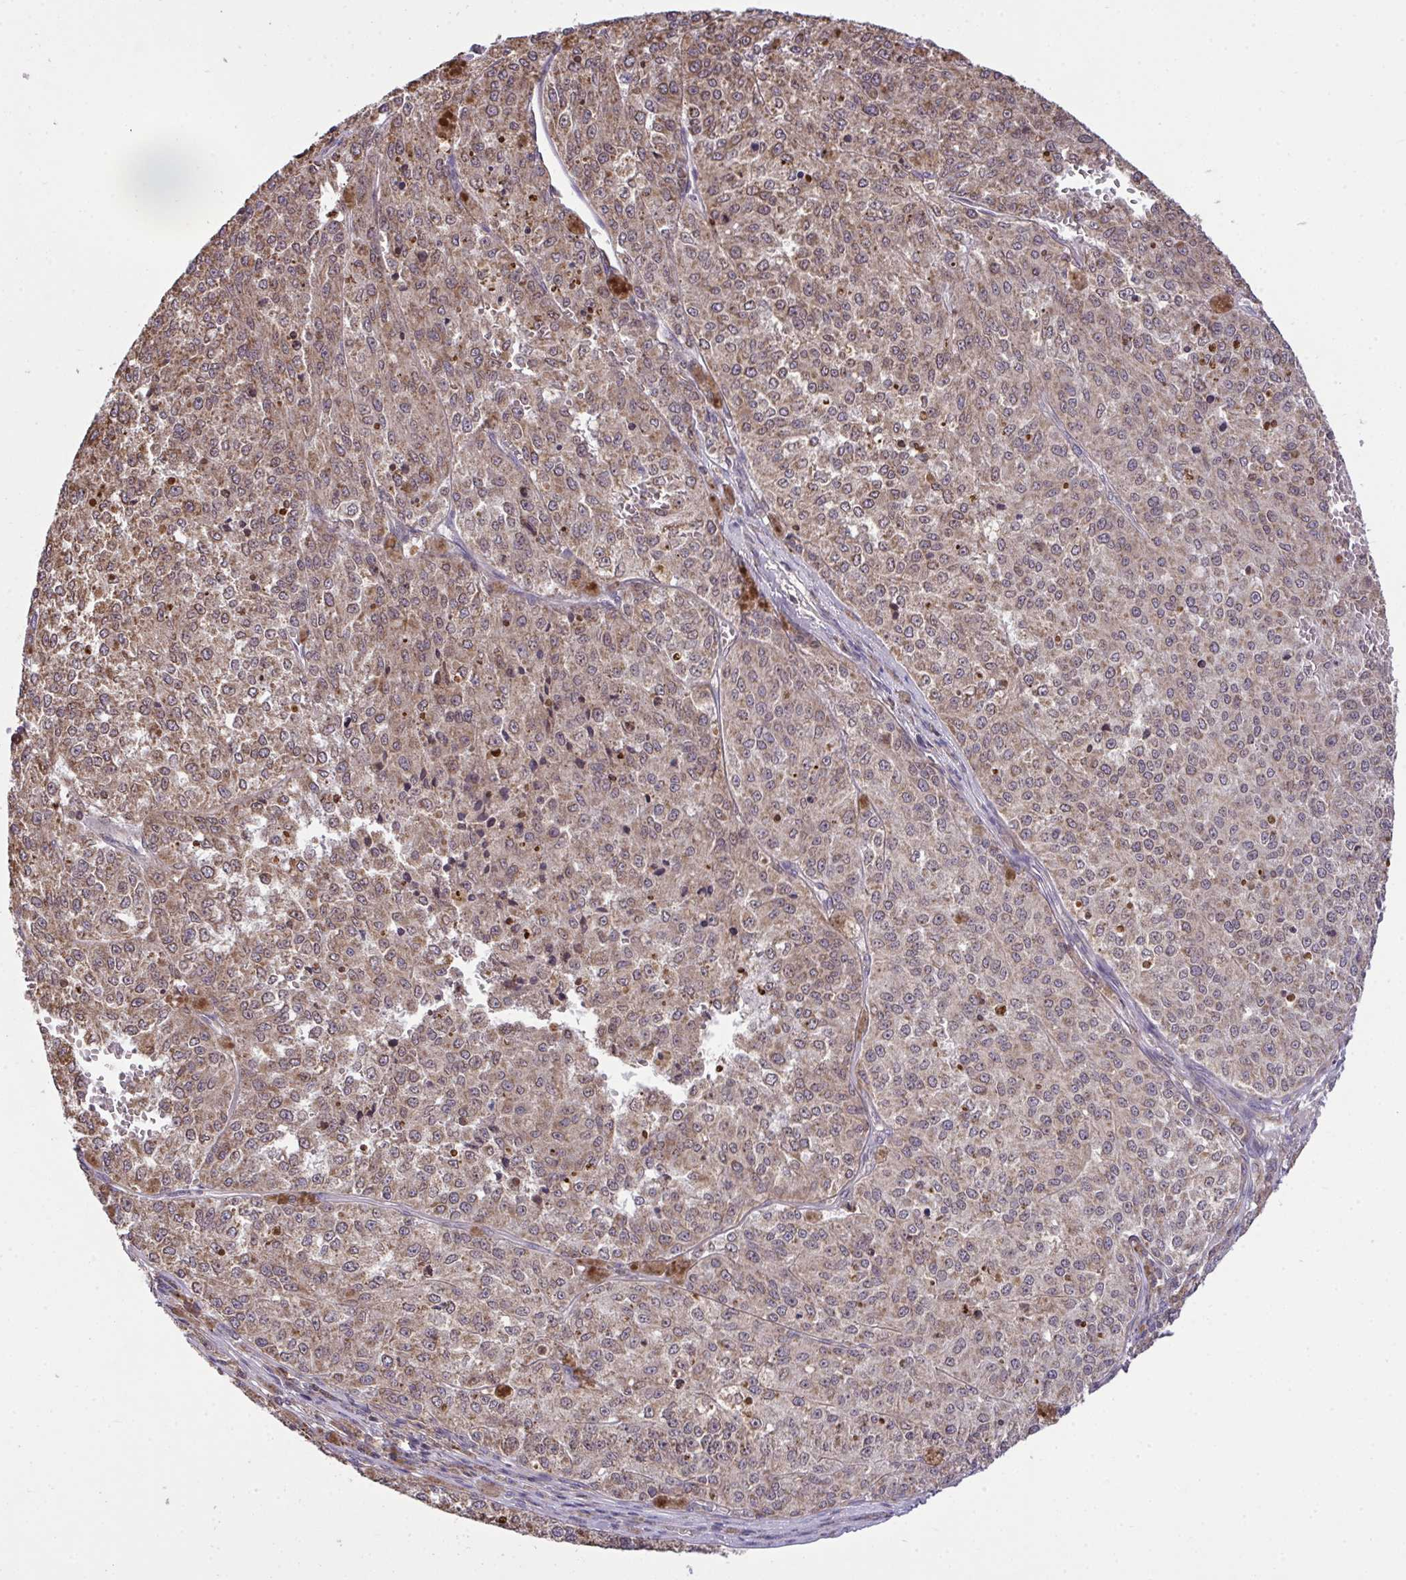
{"staining": {"intensity": "weak", "quantity": "25%-75%", "location": "cytoplasmic/membranous"}, "tissue": "melanoma", "cell_type": "Tumor cells", "image_type": "cancer", "snomed": [{"axis": "morphology", "description": "Malignant melanoma, Metastatic site"}, {"axis": "topography", "description": "Lymph node"}], "caption": "Melanoma was stained to show a protein in brown. There is low levels of weak cytoplasmic/membranous staining in approximately 25%-75% of tumor cells. (DAB (3,3'-diaminobenzidine) = brown stain, brightfield microscopy at high magnification).", "gene": "PPM1H", "patient": {"sex": "female", "age": 64}}